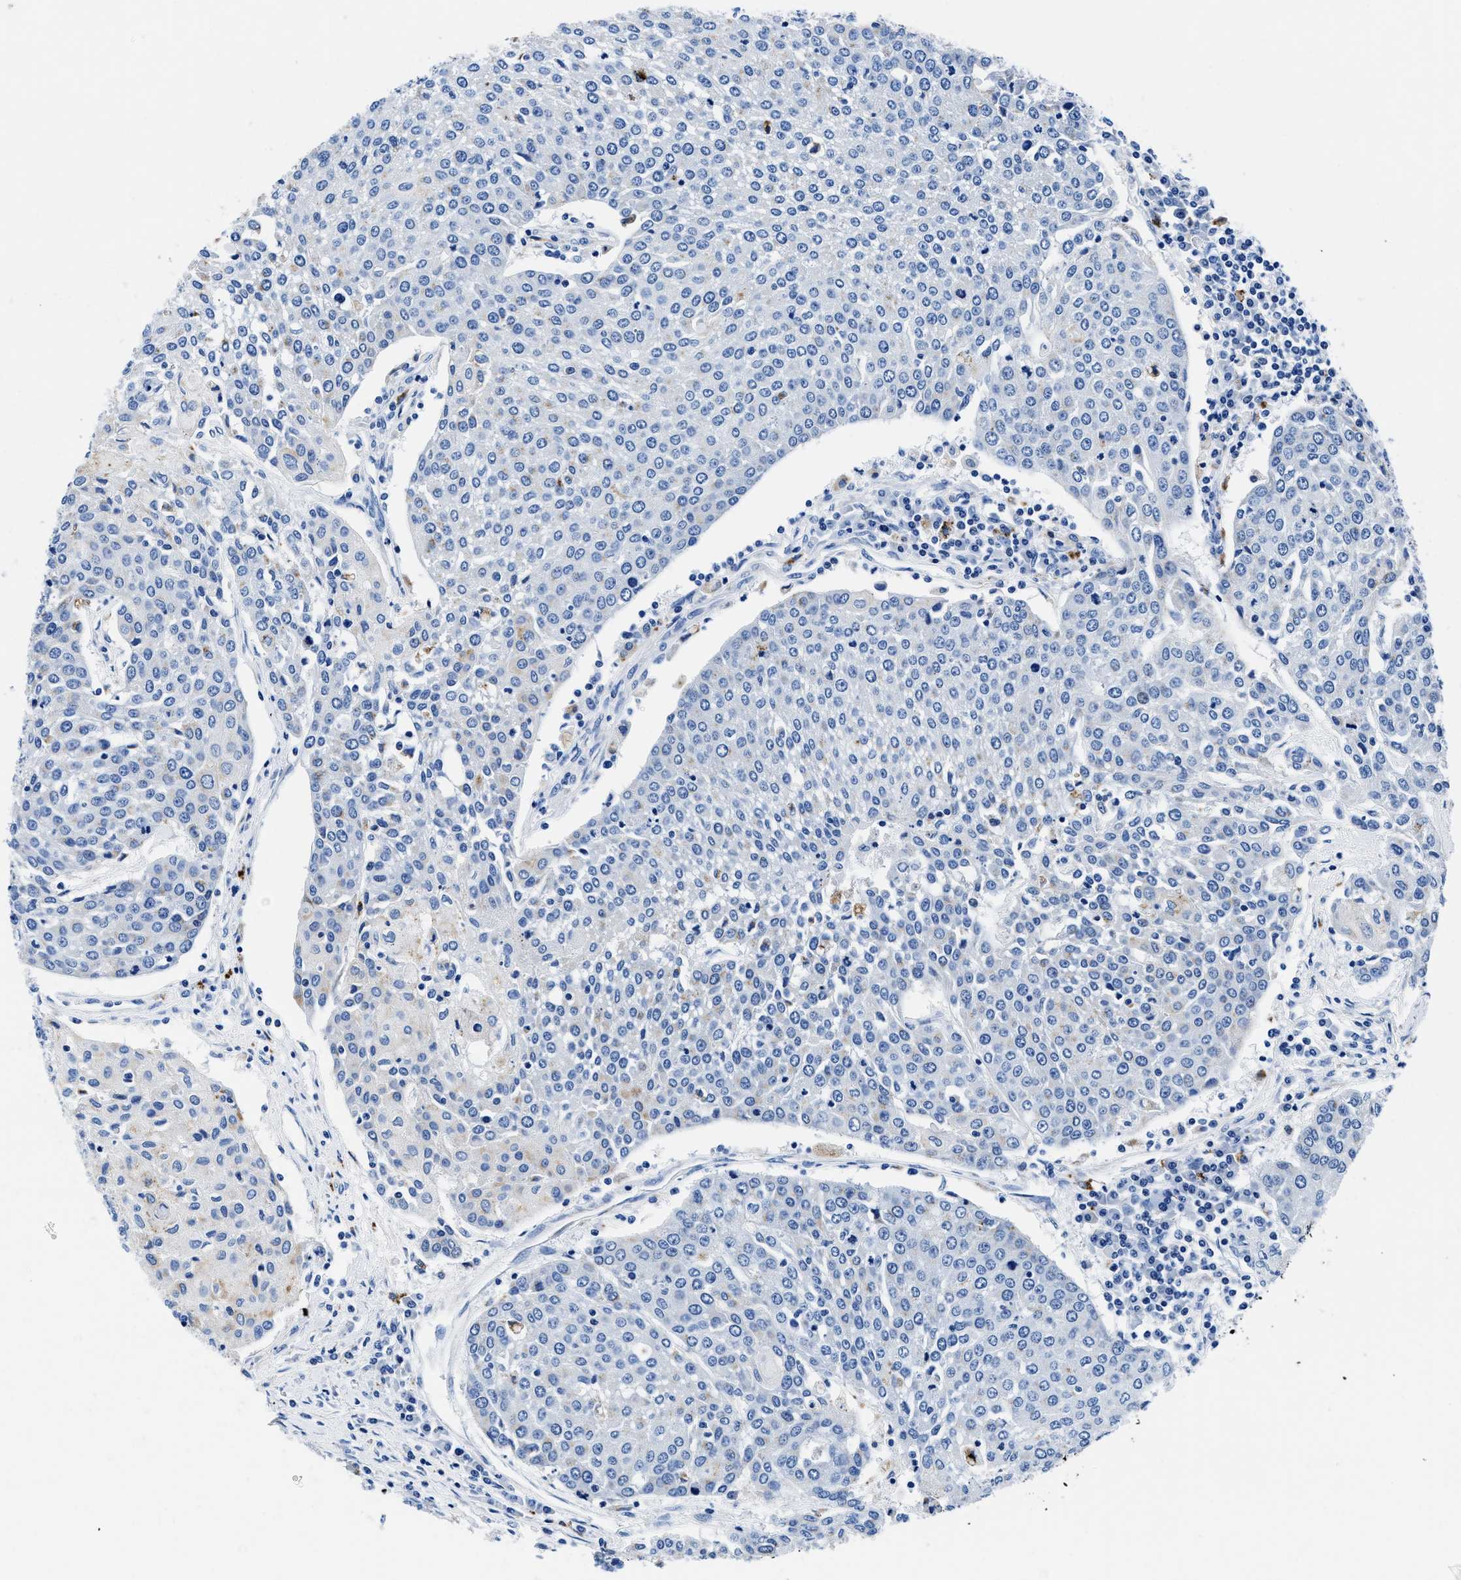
{"staining": {"intensity": "negative", "quantity": "none", "location": "none"}, "tissue": "urothelial cancer", "cell_type": "Tumor cells", "image_type": "cancer", "snomed": [{"axis": "morphology", "description": "Urothelial carcinoma, High grade"}, {"axis": "topography", "description": "Urinary bladder"}], "caption": "A histopathology image of human urothelial cancer is negative for staining in tumor cells. The staining is performed using DAB (3,3'-diaminobenzidine) brown chromogen with nuclei counter-stained in using hematoxylin.", "gene": "OR14K1", "patient": {"sex": "female", "age": 85}}